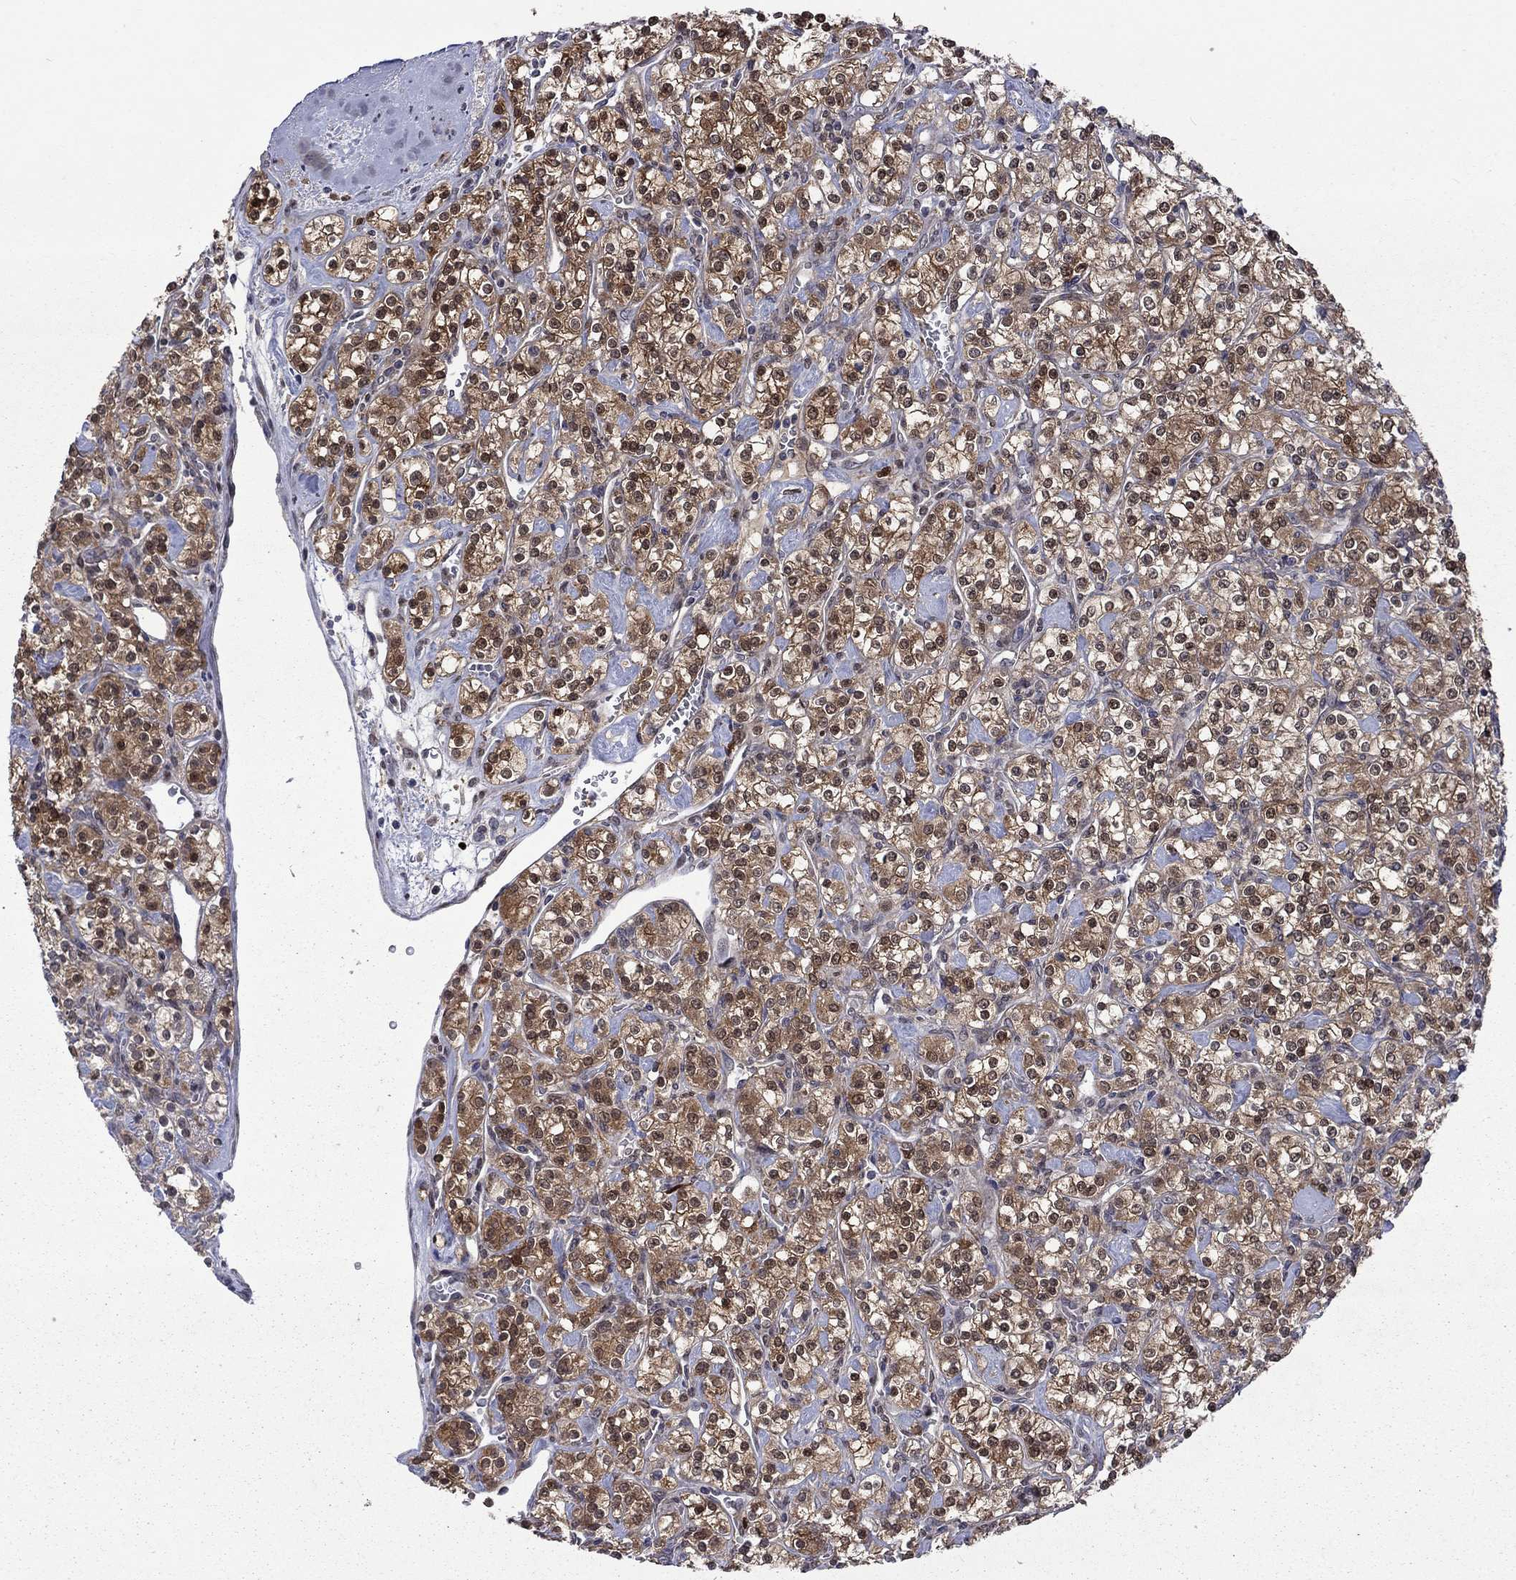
{"staining": {"intensity": "strong", "quantity": ">75%", "location": "cytoplasmic/membranous,nuclear"}, "tissue": "renal cancer", "cell_type": "Tumor cells", "image_type": "cancer", "snomed": [{"axis": "morphology", "description": "Adenocarcinoma, NOS"}, {"axis": "topography", "description": "Kidney"}], "caption": "An immunohistochemistry histopathology image of tumor tissue is shown. Protein staining in brown highlights strong cytoplasmic/membranous and nuclear positivity in adenocarcinoma (renal) within tumor cells.", "gene": "CBR1", "patient": {"sex": "male", "age": 77}}